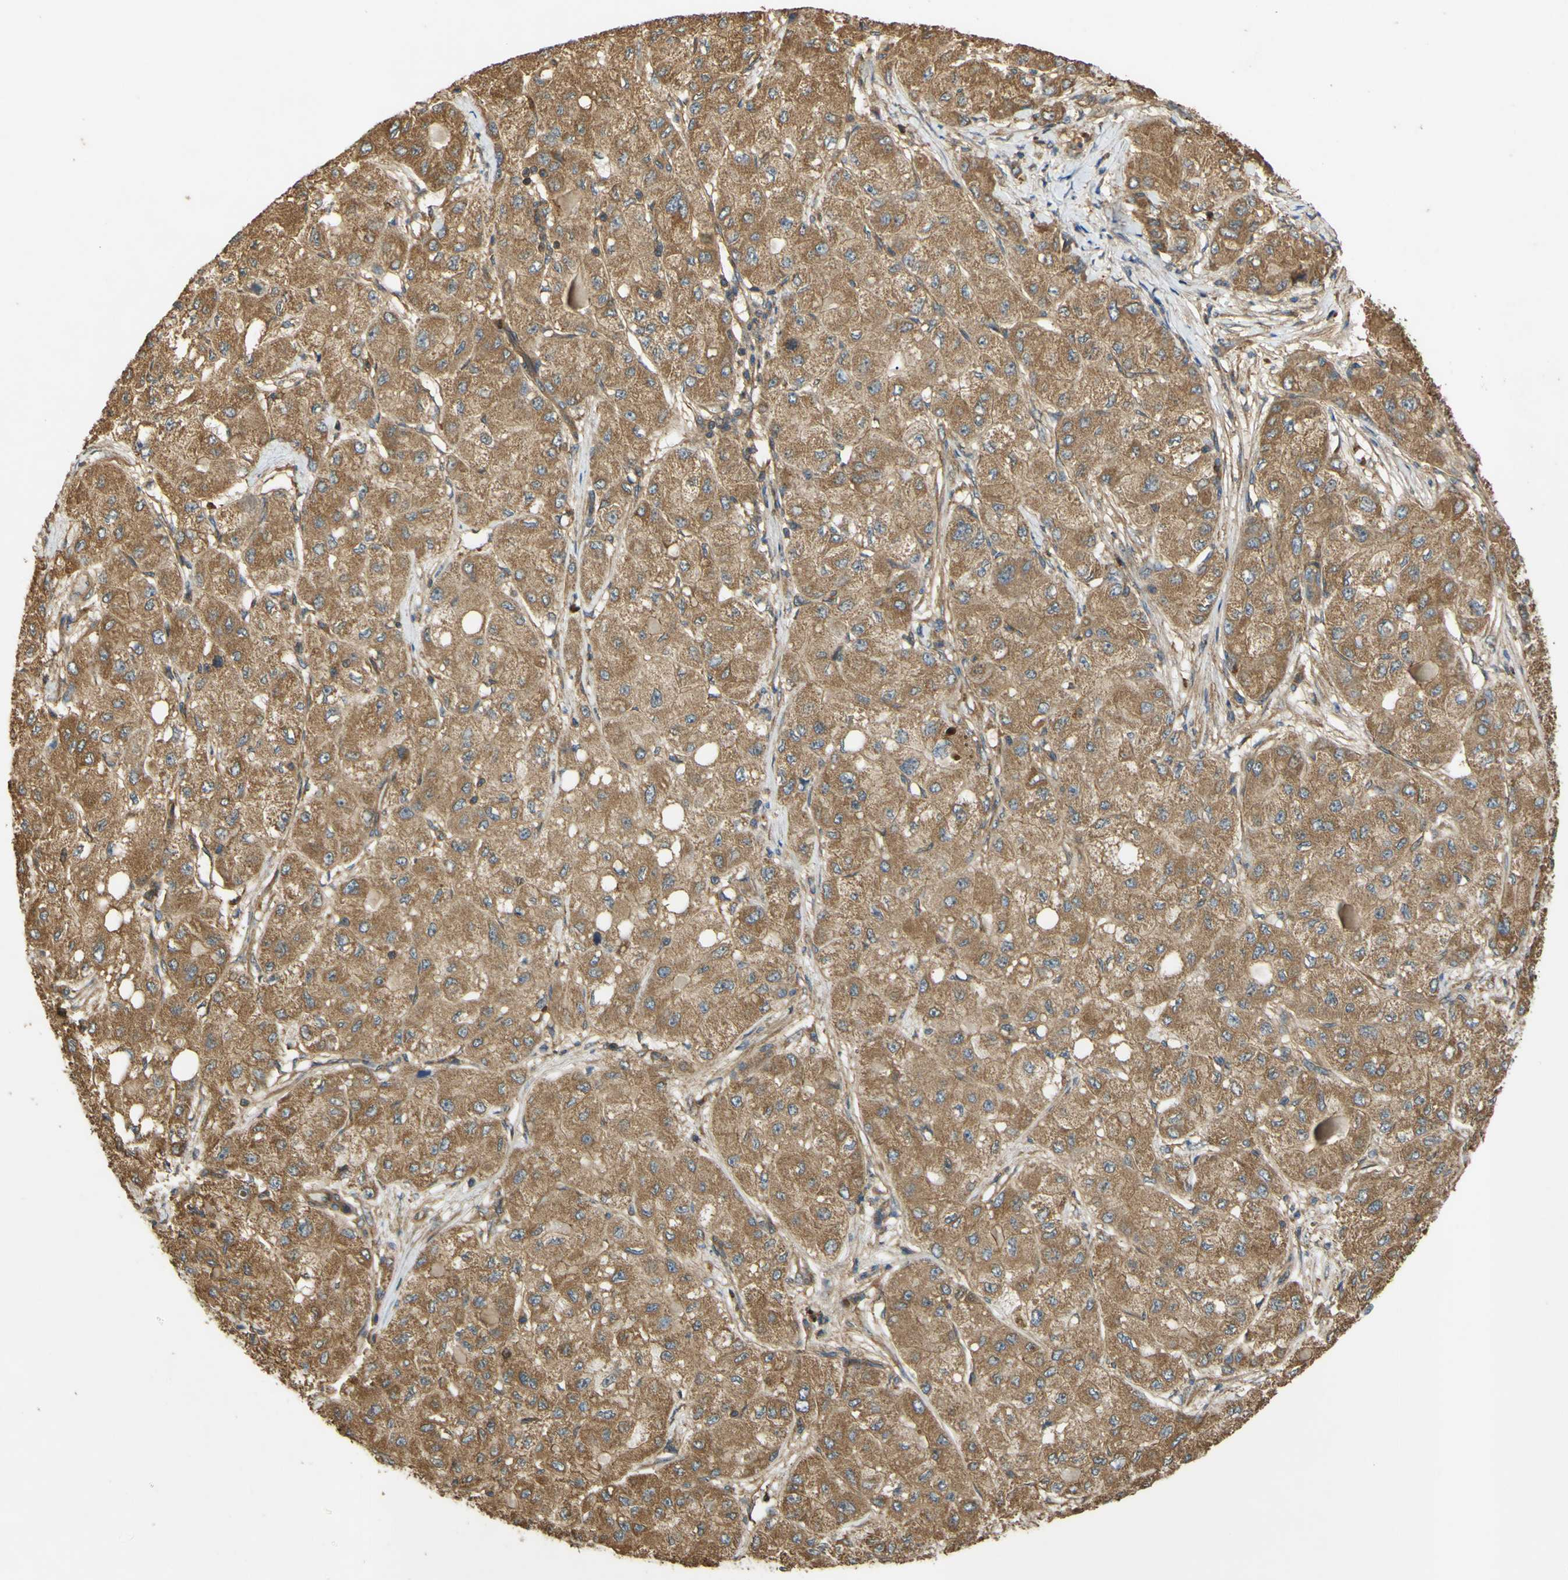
{"staining": {"intensity": "moderate", "quantity": ">75%", "location": "cytoplasmic/membranous"}, "tissue": "liver cancer", "cell_type": "Tumor cells", "image_type": "cancer", "snomed": [{"axis": "morphology", "description": "Carcinoma, Hepatocellular, NOS"}, {"axis": "topography", "description": "Liver"}], "caption": "Hepatocellular carcinoma (liver) tissue exhibits moderate cytoplasmic/membranous staining in about >75% of tumor cells", "gene": "CTTN", "patient": {"sex": "male", "age": 80}}